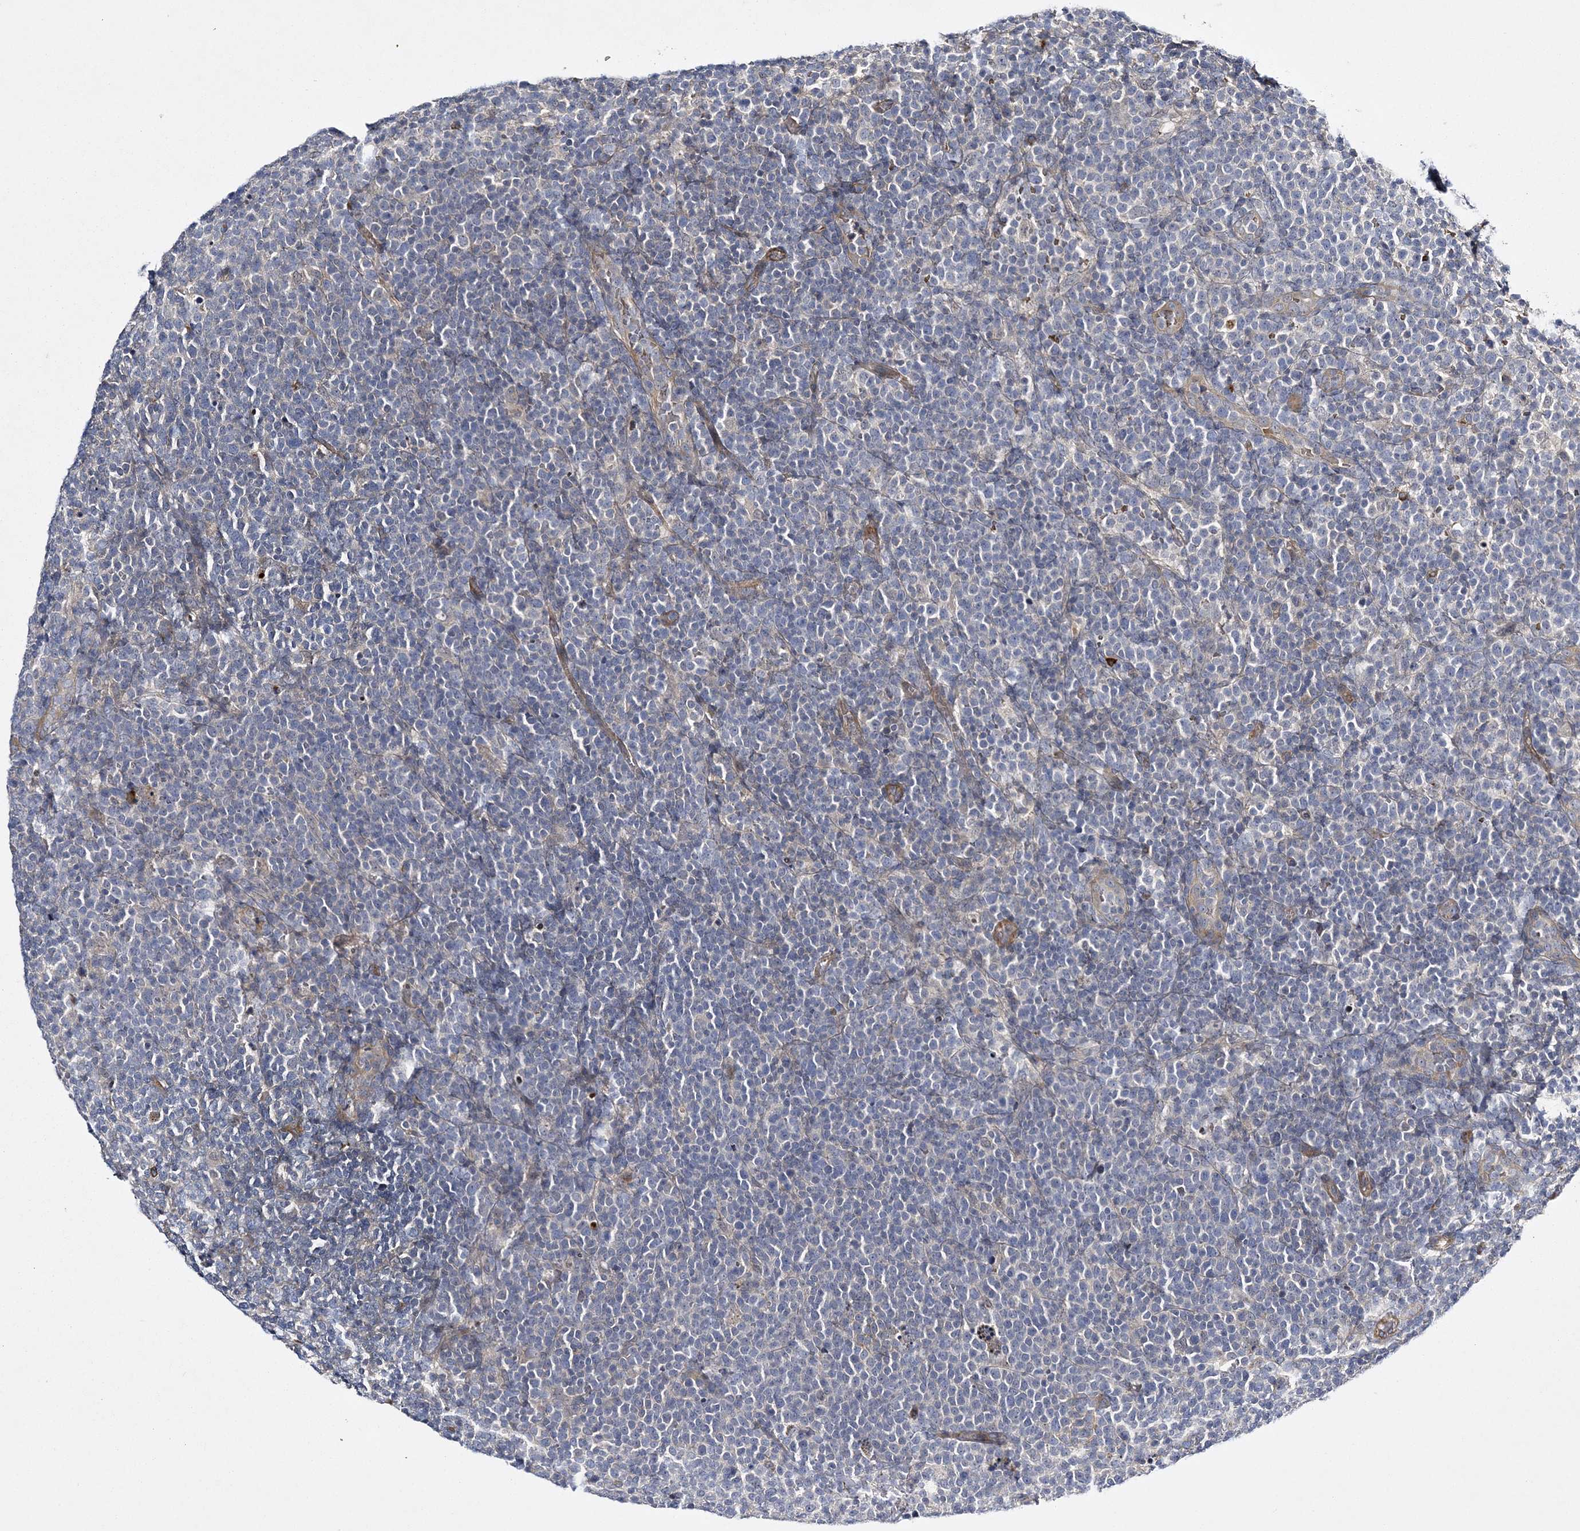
{"staining": {"intensity": "negative", "quantity": "none", "location": "none"}, "tissue": "lymphoma", "cell_type": "Tumor cells", "image_type": "cancer", "snomed": [{"axis": "morphology", "description": "Malignant lymphoma, non-Hodgkin's type, High grade"}, {"axis": "topography", "description": "Lymph node"}], "caption": "Micrograph shows no protein expression in tumor cells of high-grade malignant lymphoma, non-Hodgkin's type tissue.", "gene": "CALN1", "patient": {"sex": "male", "age": 61}}